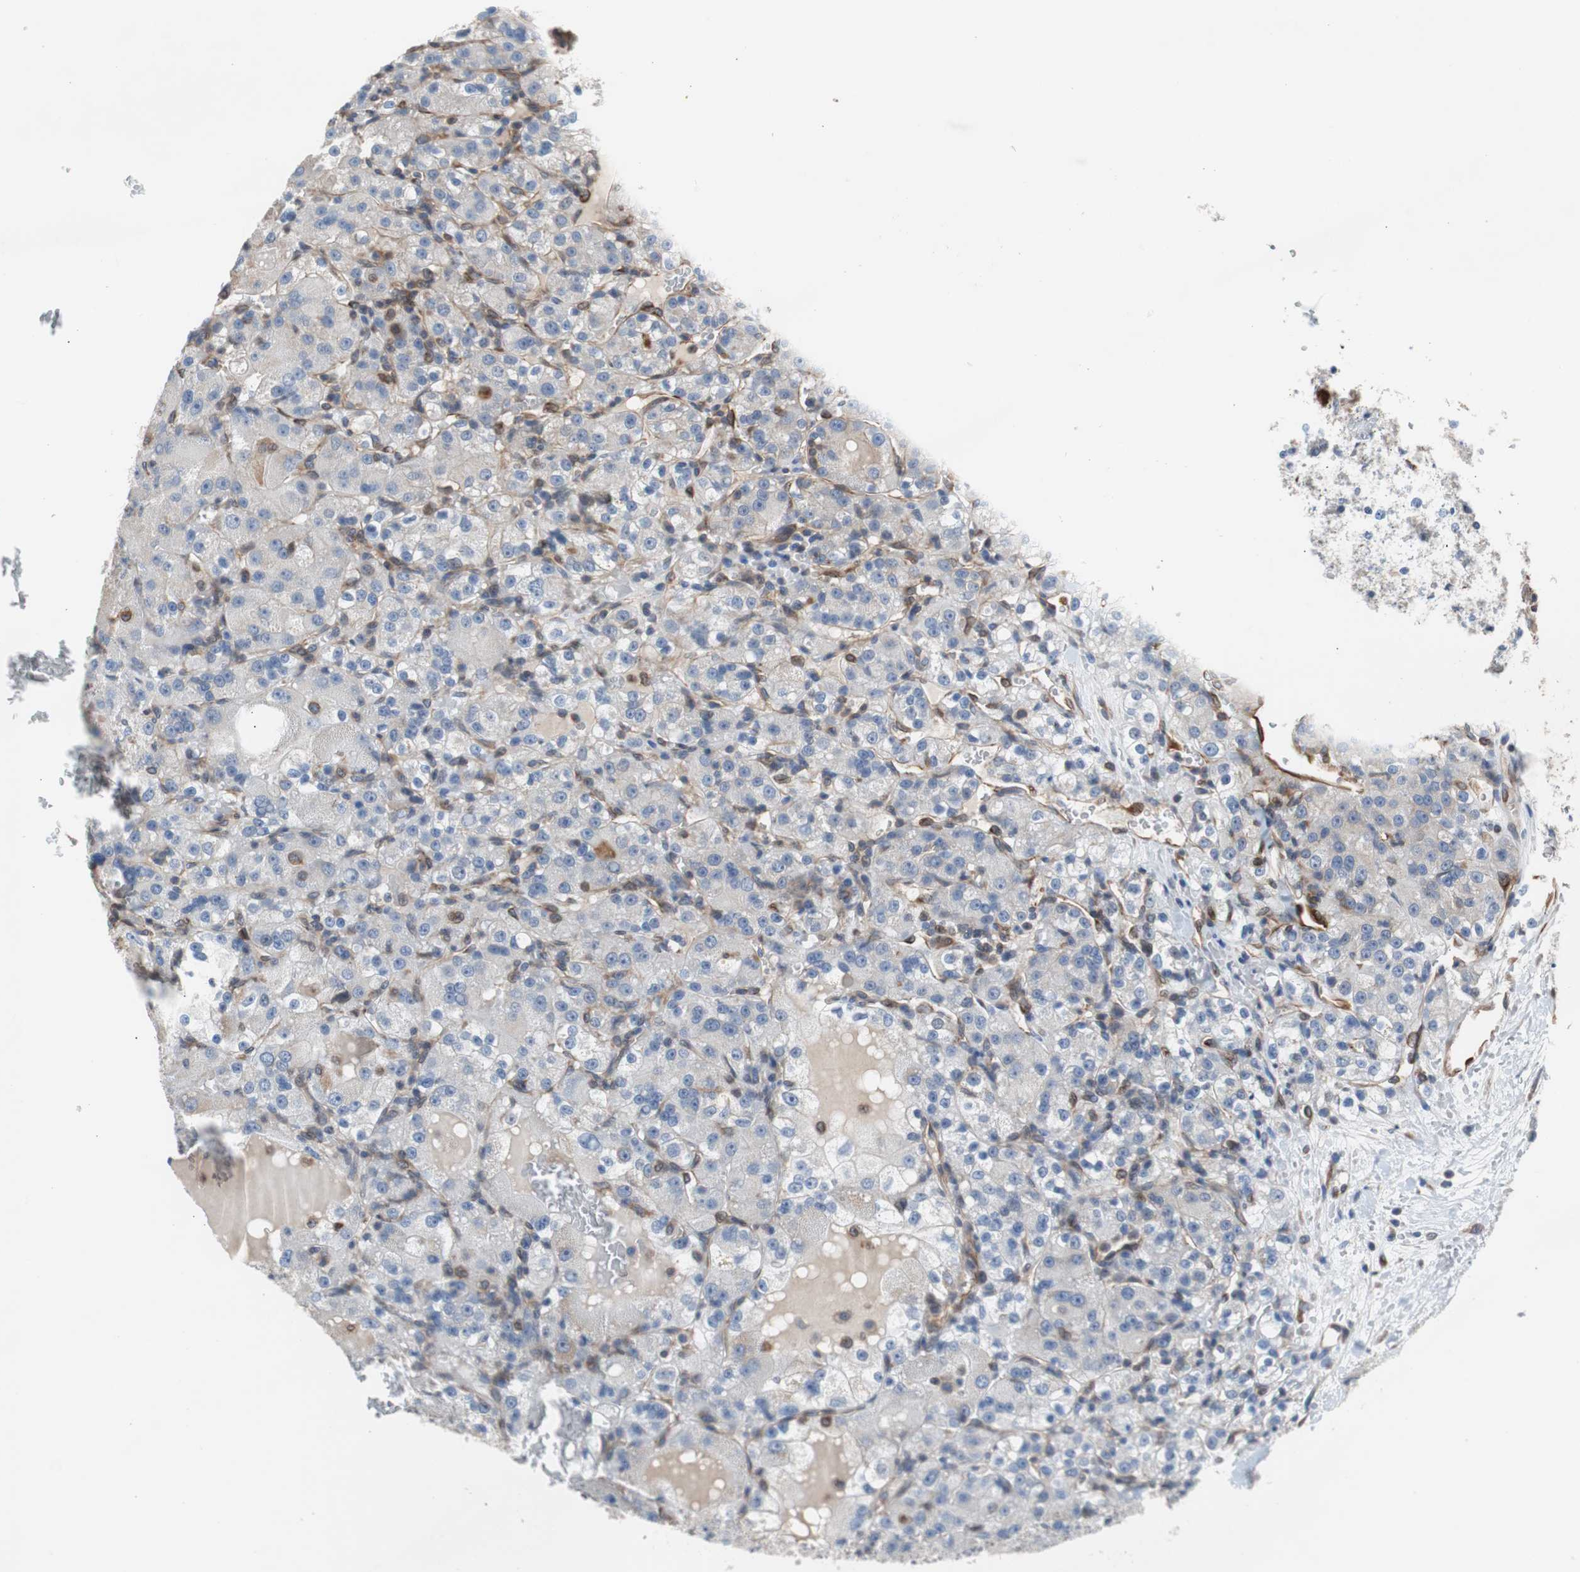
{"staining": {"intensity": "weak", "quantity": "<25%", "location": "cytoplasmic/membranous"}, "tissue": "renal cancer", "cell_type": "Tumor cells", "image_type": "cancer", "snomed": [{"axis": "morphology", "description": "Normal tissue, NOS"}, {"axis": "morphology", "description": "Adenocarcinoma, NOS"}, {"axis": "topography", "description": "Kidney"}], "caption": "This image is of adenocarcinoma (renal) stained with IHC to label a protein in brown with the nuclei are counter-stained blue. There is no expression in tumor cells.", "gene": "KIF3B", "patient": {"sex": "male", "age": 61}}